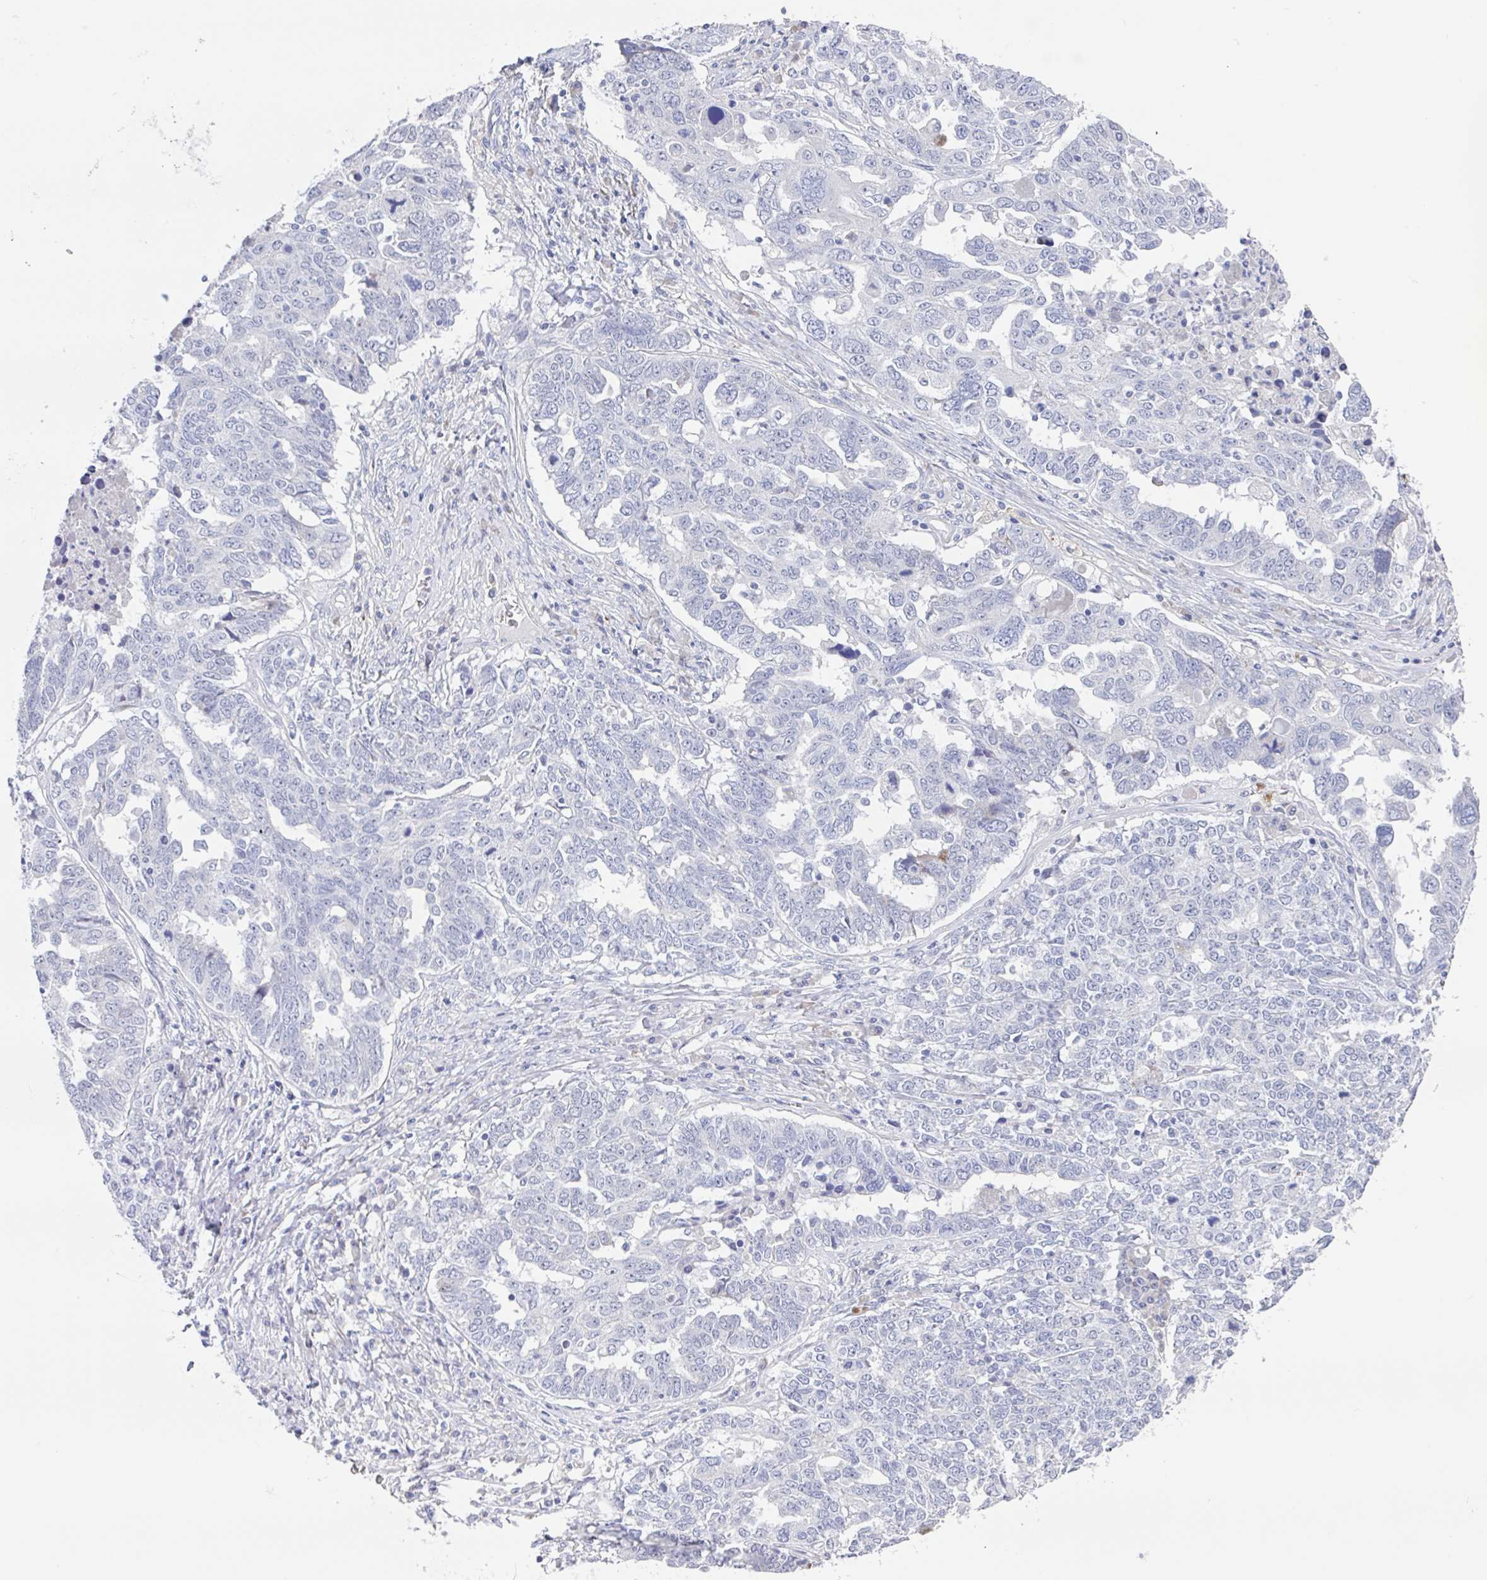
{"staining": {"intensity": "negative", "quantity": "none", "location": "none"}, "tissue": "ovarian cancer", "cell_type": "Tumor cells", "image_type": "cancer", "snomed": [{"axis": "morphology", "description": "Carcinoma, endometroid"}, {"axis": "topography", "description": "Ovary"}], "caption": "A micrograph of endometroid carcinoma (ovarian) stained for a protein shows no brown staining in tumor cells.", "gene": "NOXRED1", "patient": {"sex": "female", "age": 62}}